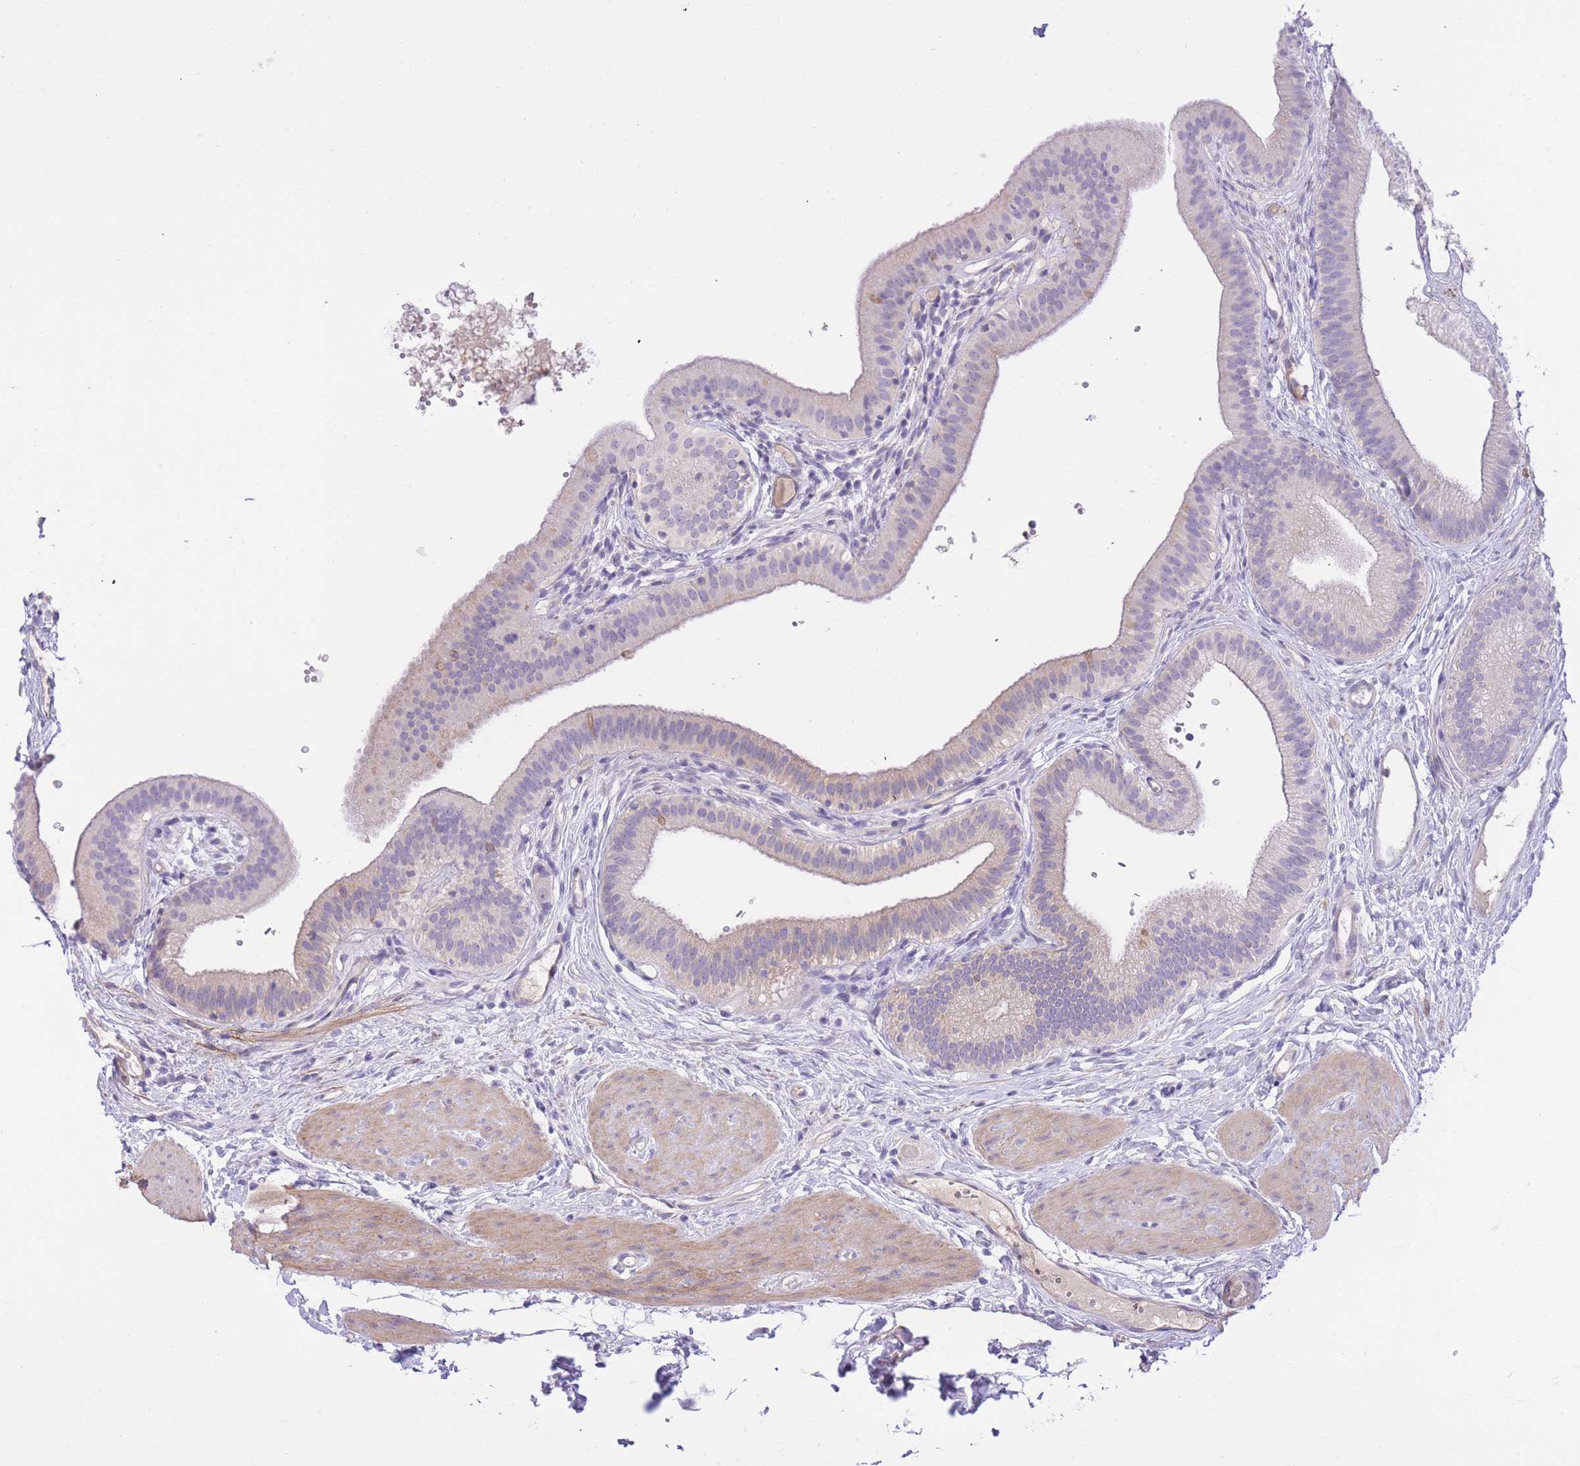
{"staining": {"intensity": "weak", "quantity": "25%-75%", "location": "cytoplasmic/membranous"}, "tissue": "gallbladder", "cell_type": "Glandular cells", "image_type": "normal", "snomed": [{"axis": "morphology", "description": "Normal tissue, NOS"}, {"axis": "topography", "description": "Gallbladder"}], "caption": "Brown immunohistochemical staining in normal gallbladder reveals weak cytoplasmic/membranous staining in approximately 25%-75% of glandular cells.", "gene": "PGM1", "patient": {"sex": "female", "age": 54}}